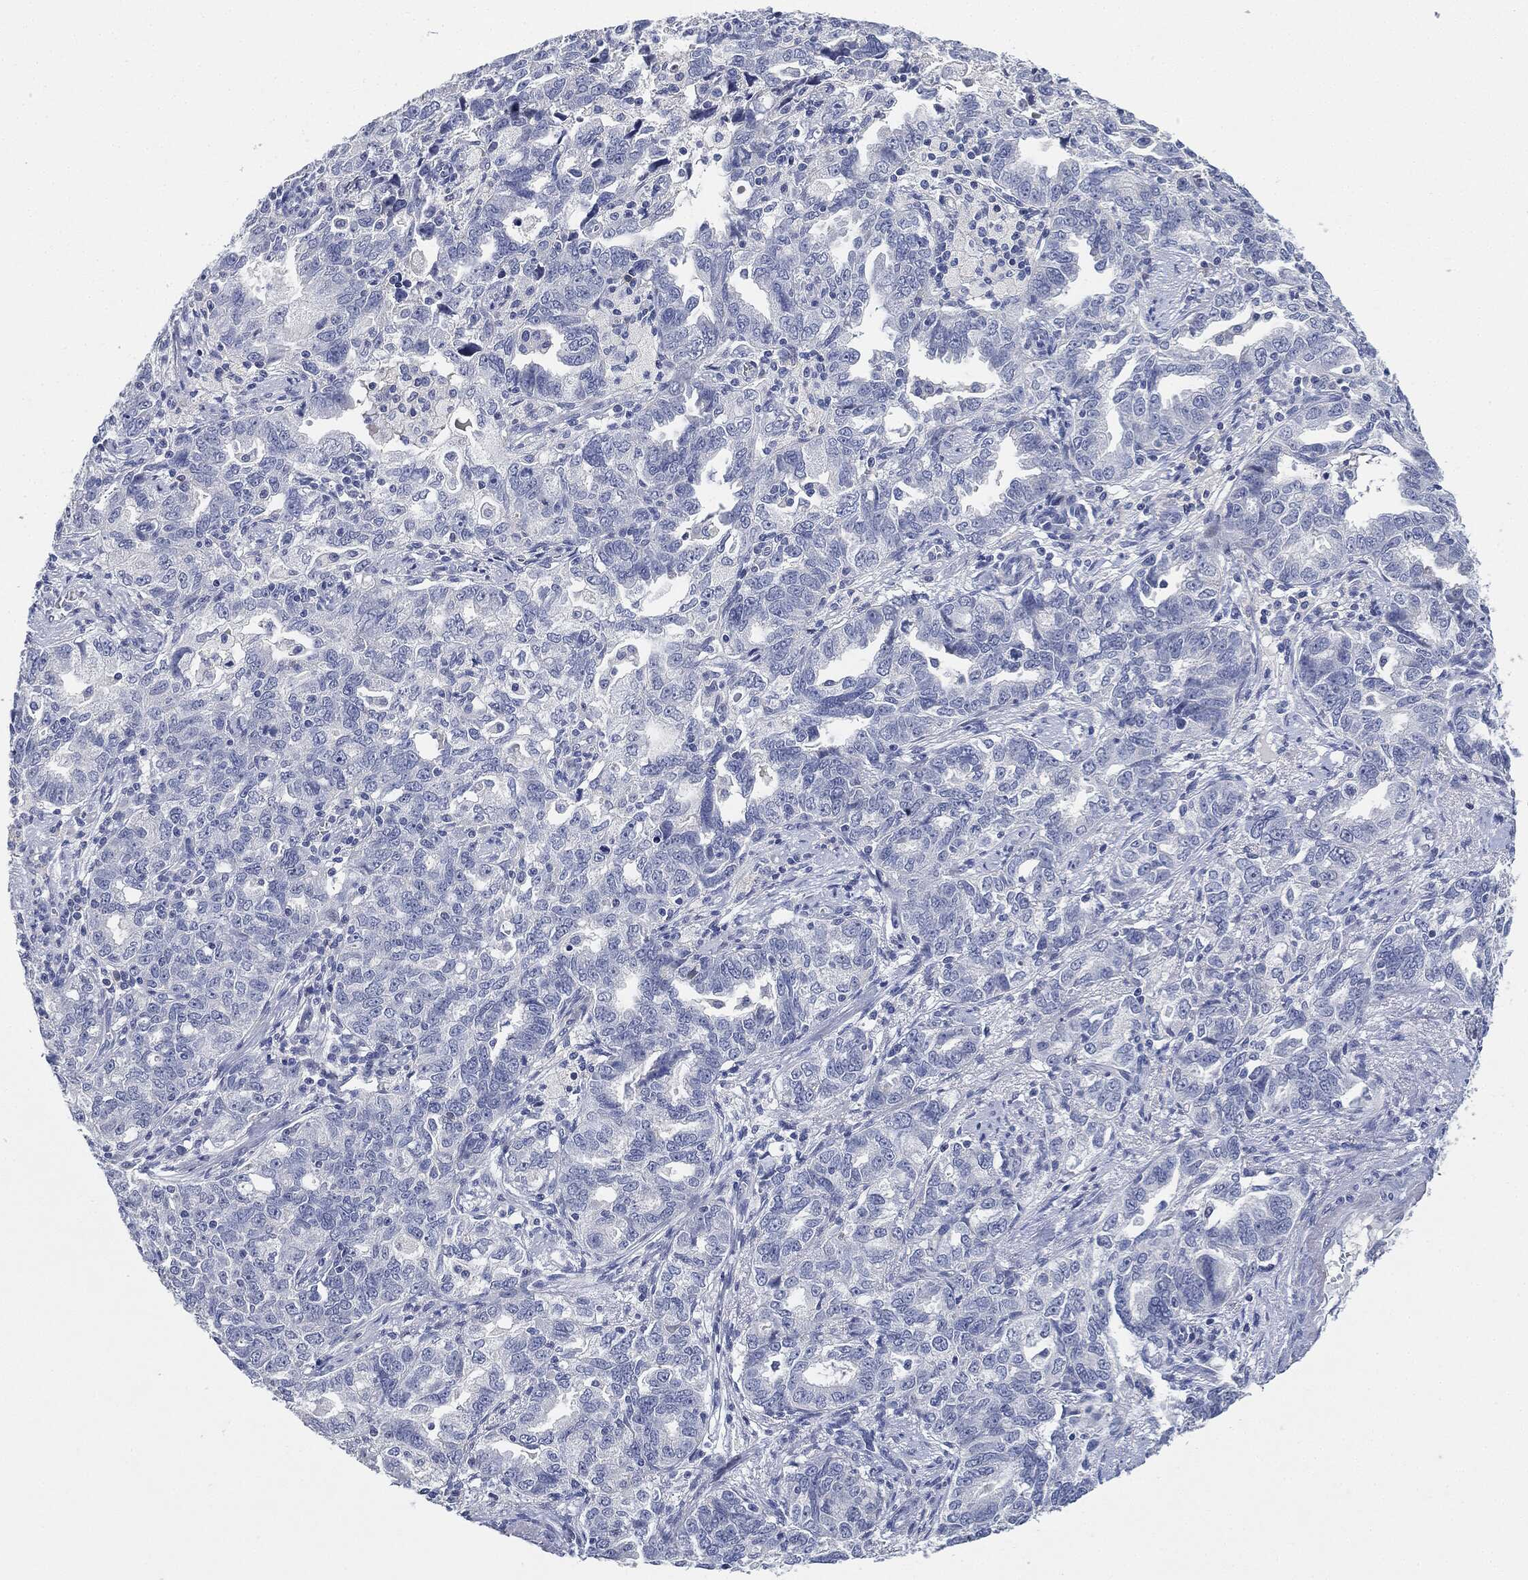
{"staining": {"intensity": "negative", "quantity": "none", "location": "none"}, "tissue": "ovarian cancer", "cell_type": "Tumor cells", "image_type": "cancer", "snomed": [{"axis": "morphology", "description": "Cystadenocarcinoma, serous, NOS"}, {"axis": "topography", "description": "Ovary"}], "caption": "Immunohistochemistry of human ovarian cancer demonstrates no staining in tumor cells.", "gene": "NTRK1", "patient": {"sex": "female", "age": 51}}